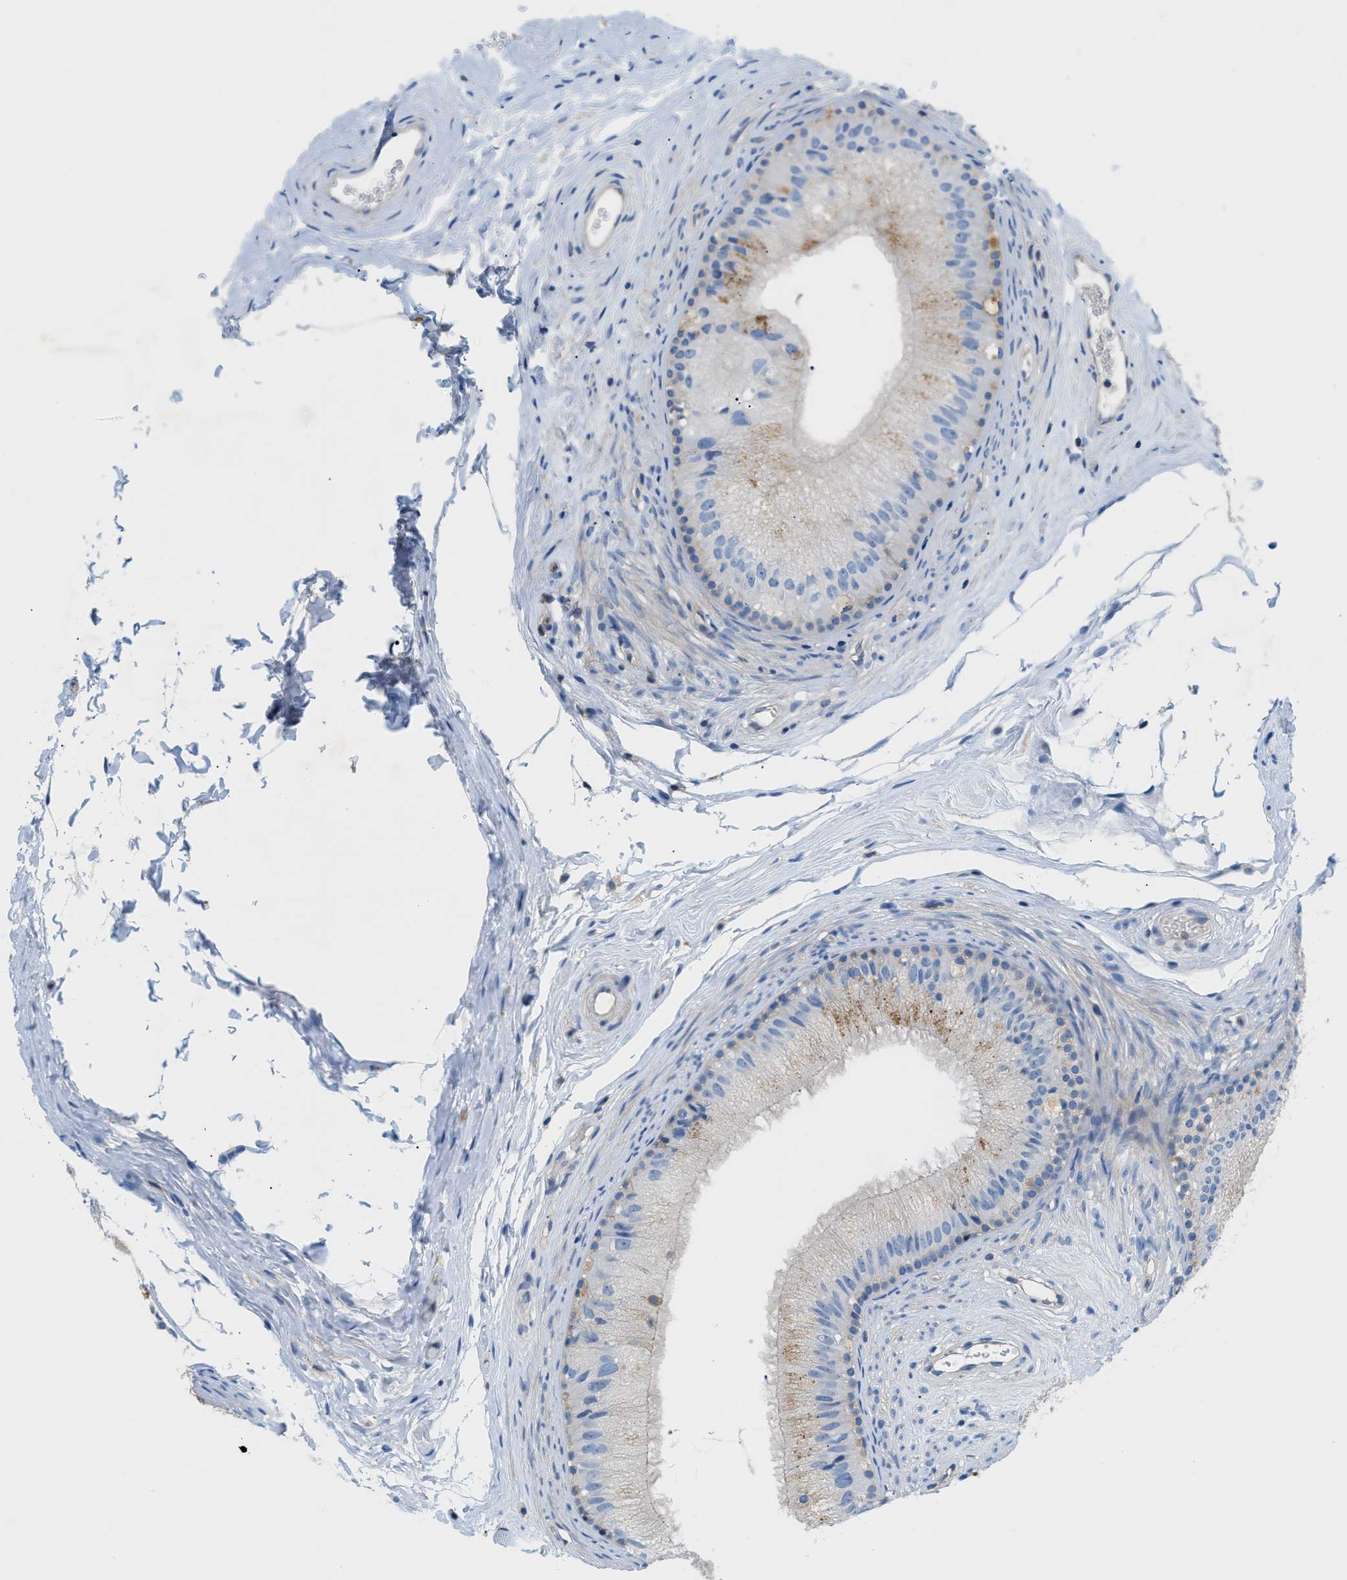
{"staining": {"intensity": "weak", "quantity": "<25%", "location": "cytoplasmic/membranous"}, "tissue": "epididymis", "cell_type": "Glandular cells", "image_type": "normal", "snomed": [{"axis": "morphology", "description": "Normal tissue, NOS"}, {"axis": "topography", "description": "Epididymis"}], "caption": "Human epididymis stained for a protein using immunohistochemistry demonstrates no positivity in glandular cells.", "gene": "ORAI1", "patient": {"sex": "male", "age": 56}}